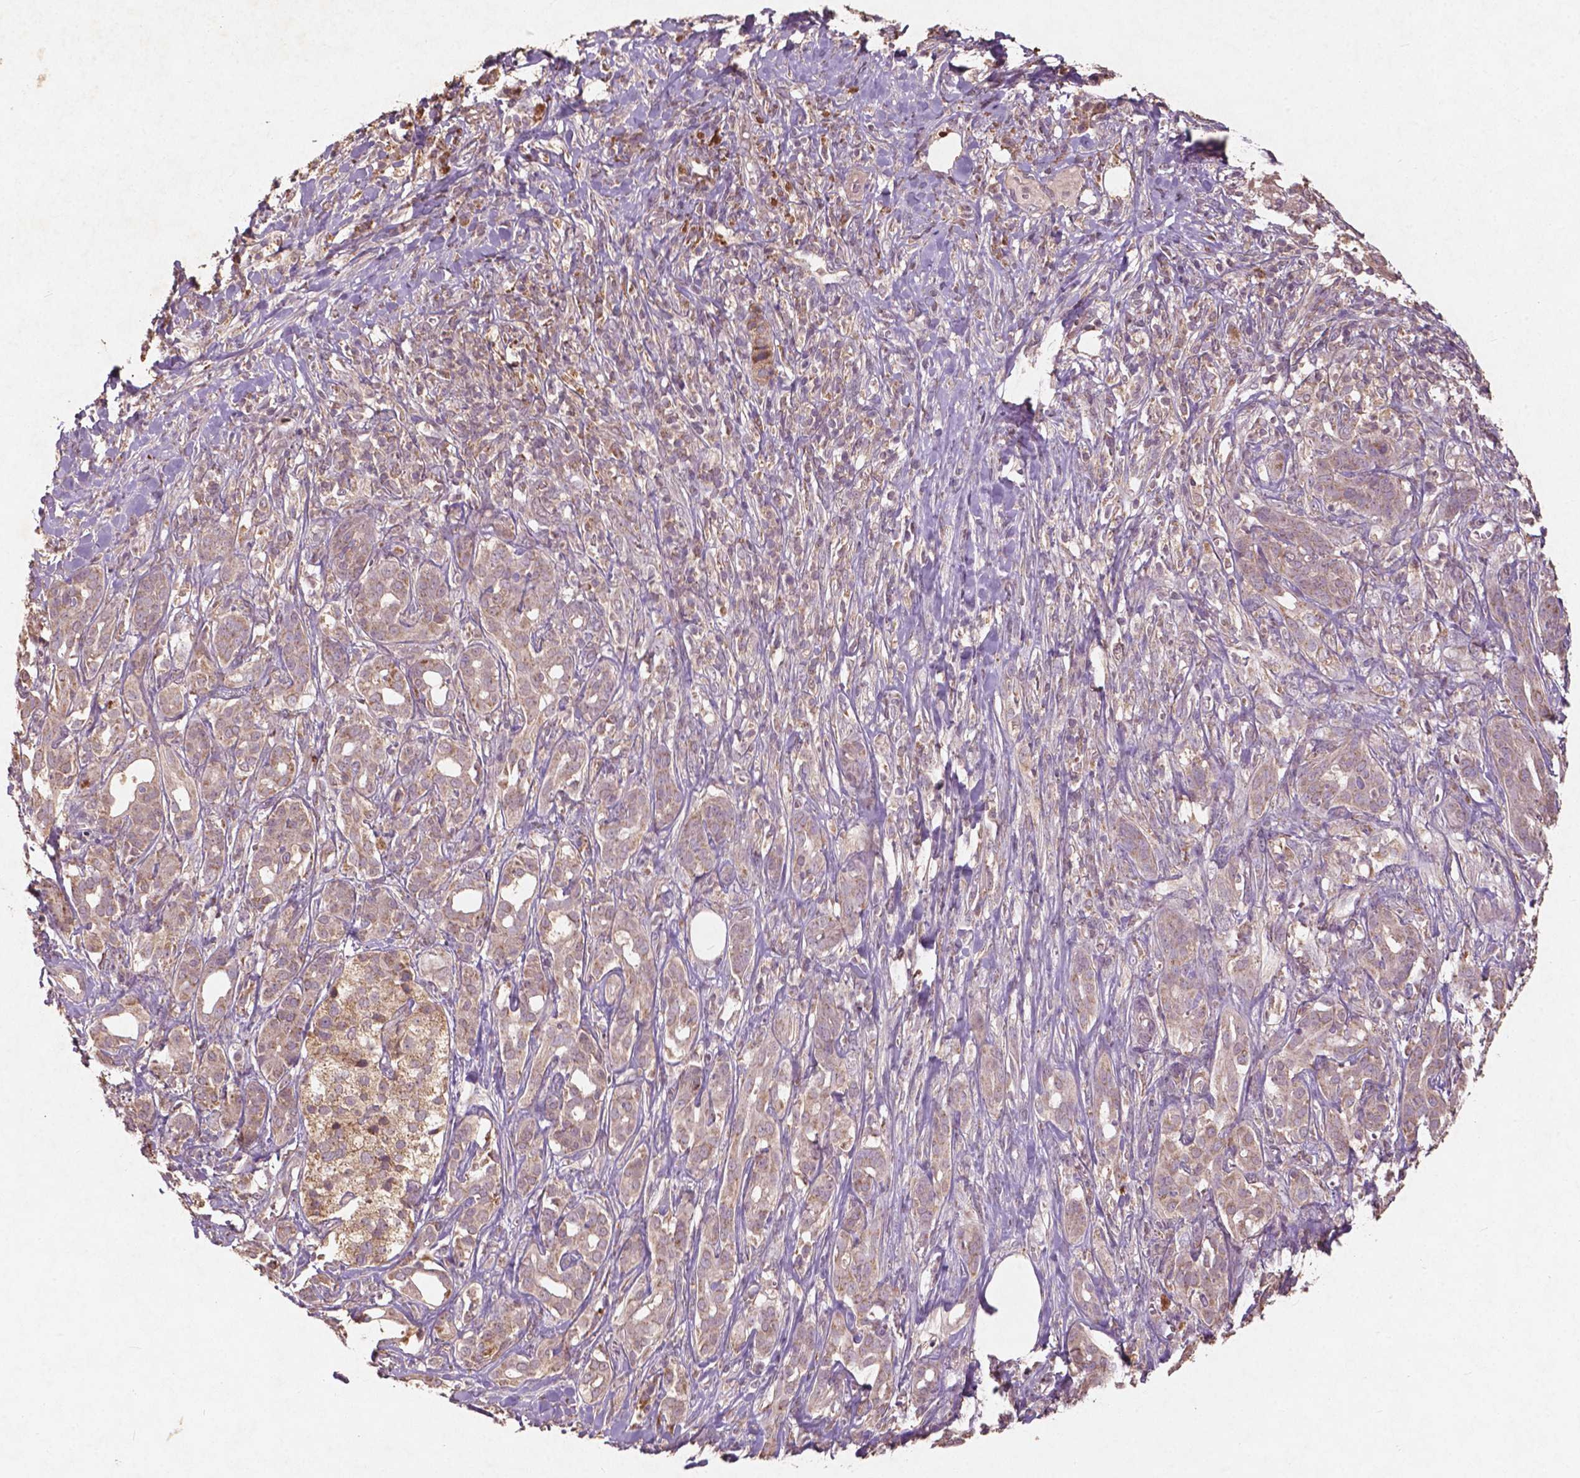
{"staining": {"intensity": "weak", "quantity": ">75%", "location": "cytoplasmic/membranous"}, "tissue": "pancreatic cancer", "cell_type": "Tumor cells", "image_type": "cancer", "snomed": [{"axis": "morphology", "description": "Adenocarcinoma, NOS"}, {"axis": "topography", "description": "Pancreas"}], "caption": "Immunohistochemical staining of human adenocarcinoma (pancreatic) exhibits weak cytoplasmic/membranous protein positivity in about >75% of tumor cells.", "gene": "ST6GALNAC5", "patient": {"sex": "male", "age": 61}}